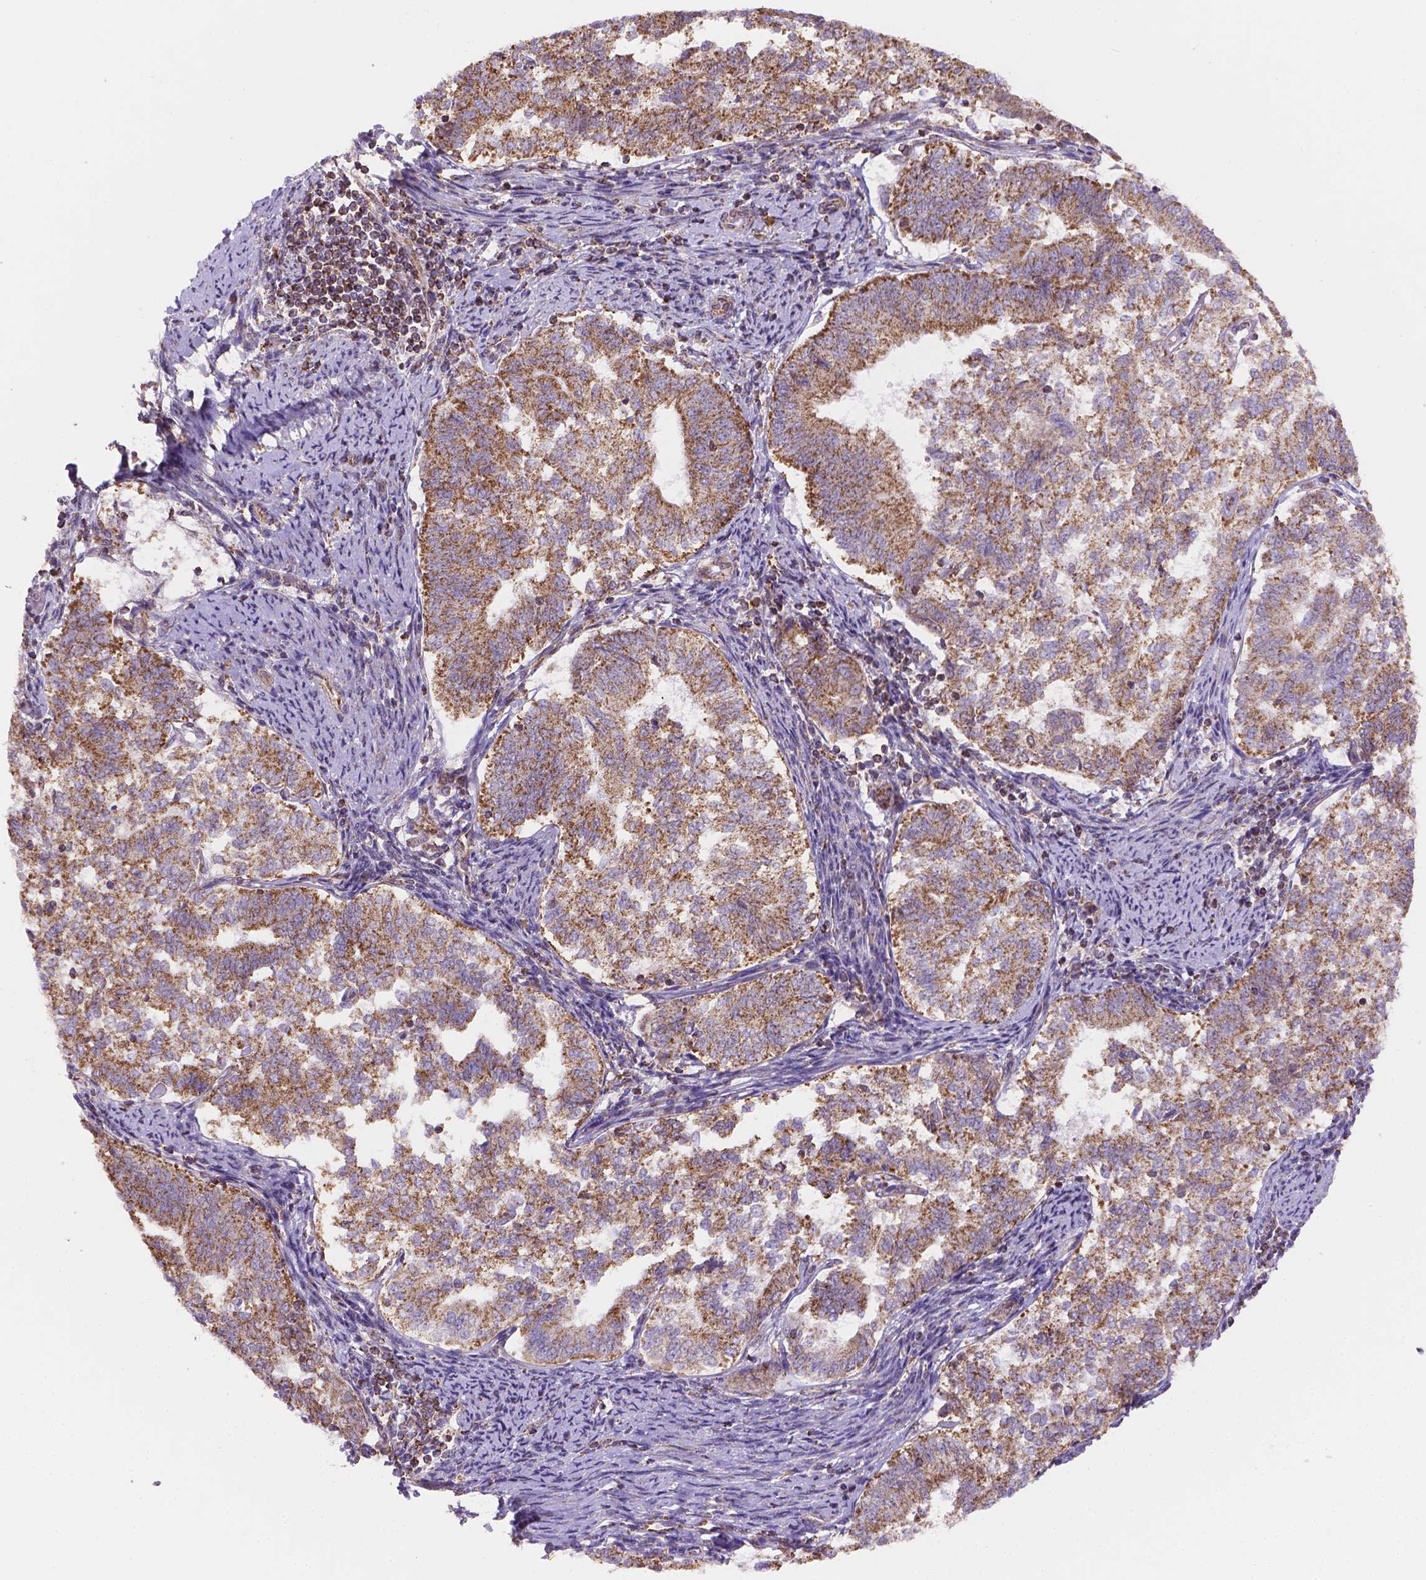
{"staining": {"intensity": "strong", "quantity": ">75%", "location": "cytoplasmic/membranous"}, "tissue": "endometrial cancer", "cell_type": "Tumor cells", "image_type": "cancer", "snomed": [{"axis": "morphology", "description": "Adenocarcinoma, NOS"}, {"axis": "topography", "description": "Endometrium"}], "caption": "This micrograph shows IHC staining of human endometrial cancer, with high strong cytoplasmic/membranous staining in about >75% of tumor cells.", "gene": "CYYR1", "patient": {"sex": "female", "age": 65}}